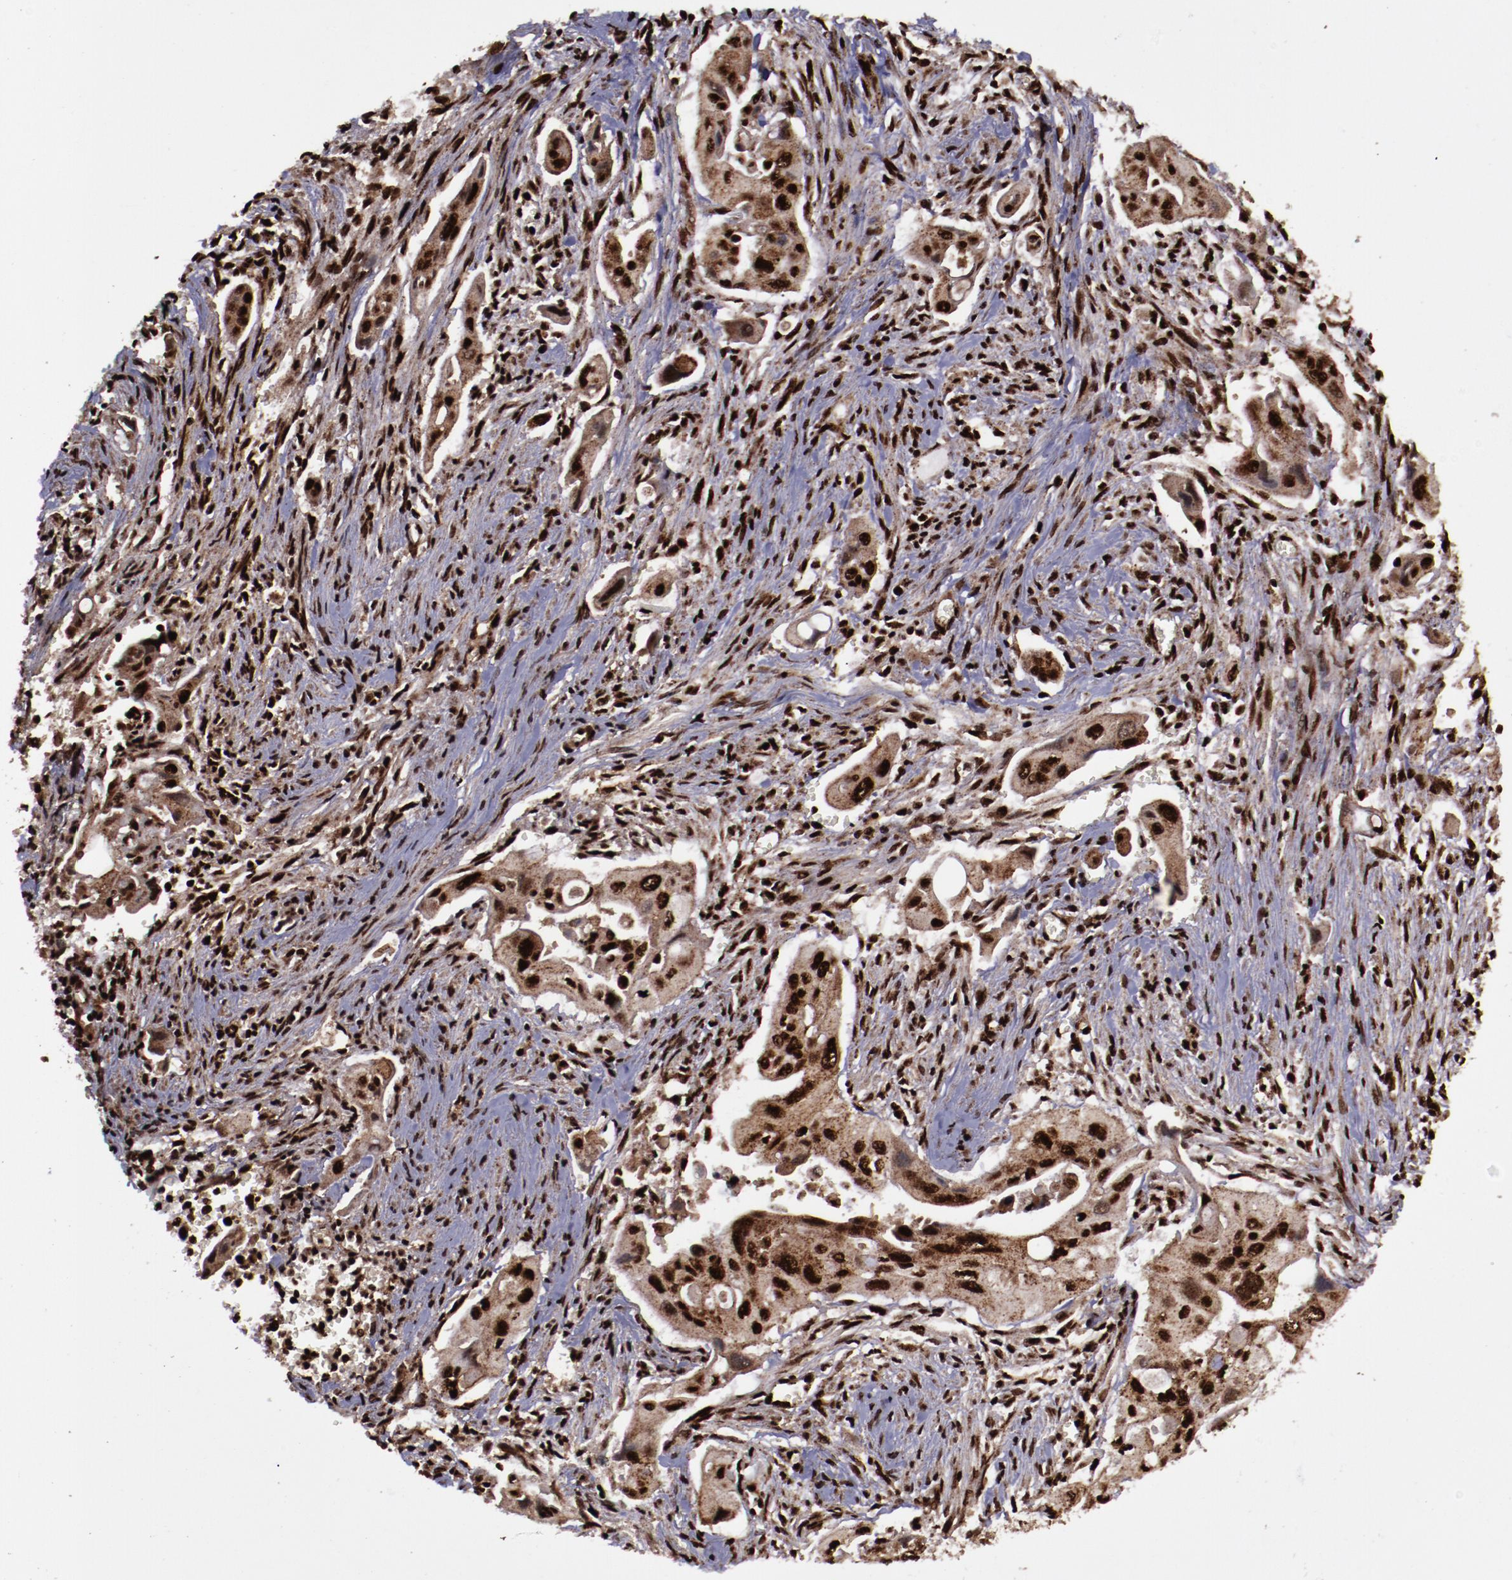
{"staining": {"intensity": "strong", "quantity": ">75%", "location": "cytoplasmic/membranous,nuclear"}, "tissue": "pancreatic cancer", "cell_type": "Tumor cells", "image_type": "cancer", "snomed": [{"axis": "morphology", "description": "Adenocarcinoma, NOS"}, {"axis": "topography", "description": "Pancreas"}], "caption": "IHC photomicrograph of pancreatic cancer (adenocarcinoma) stained for a protein (brown), which exhibits high levels of strong cytoplasmic/membranous and nuclear staining in approximately >75% of tumor cells.", "gene": "SNW1", "patient": {"sex": "male", "age": 77}}